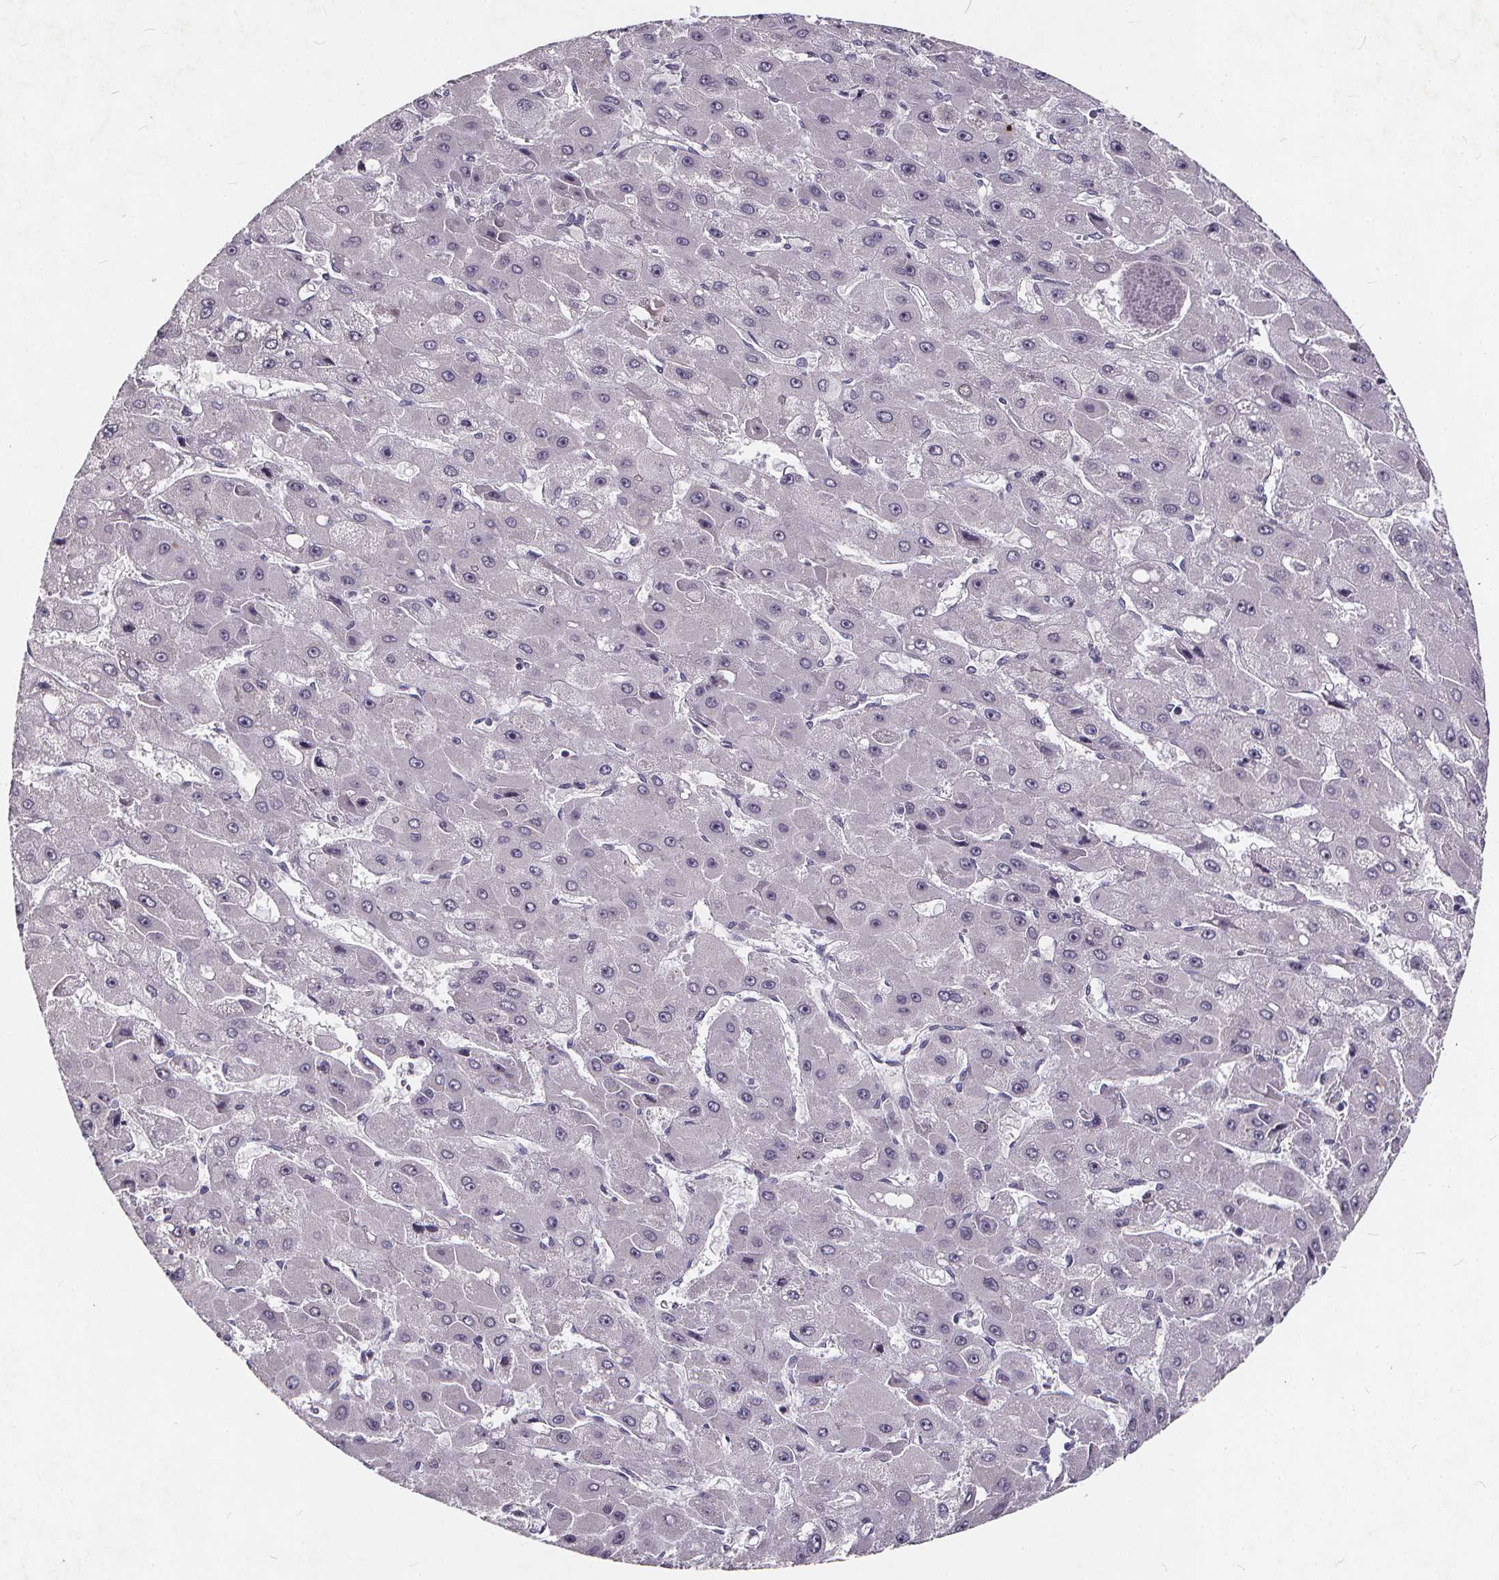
{"staining": {"intensity": "negative", "quantity": "none", "location": "none"}, "tissue": "liver cancer", "cell_type": "Tumor cells", "image_type": "cancer", "snomed": [{"axis": "morphology", "description": "Carcinoma, Hepatocellular, NOS"}, {"axis": "topography", "description": "Liver"}], "caption": "Tumor cells are negative for protein expression in human liver hepatocellular carcinoma.", "gene": "TSPAN14", "patient": {"sex": "female", "age": 25}}